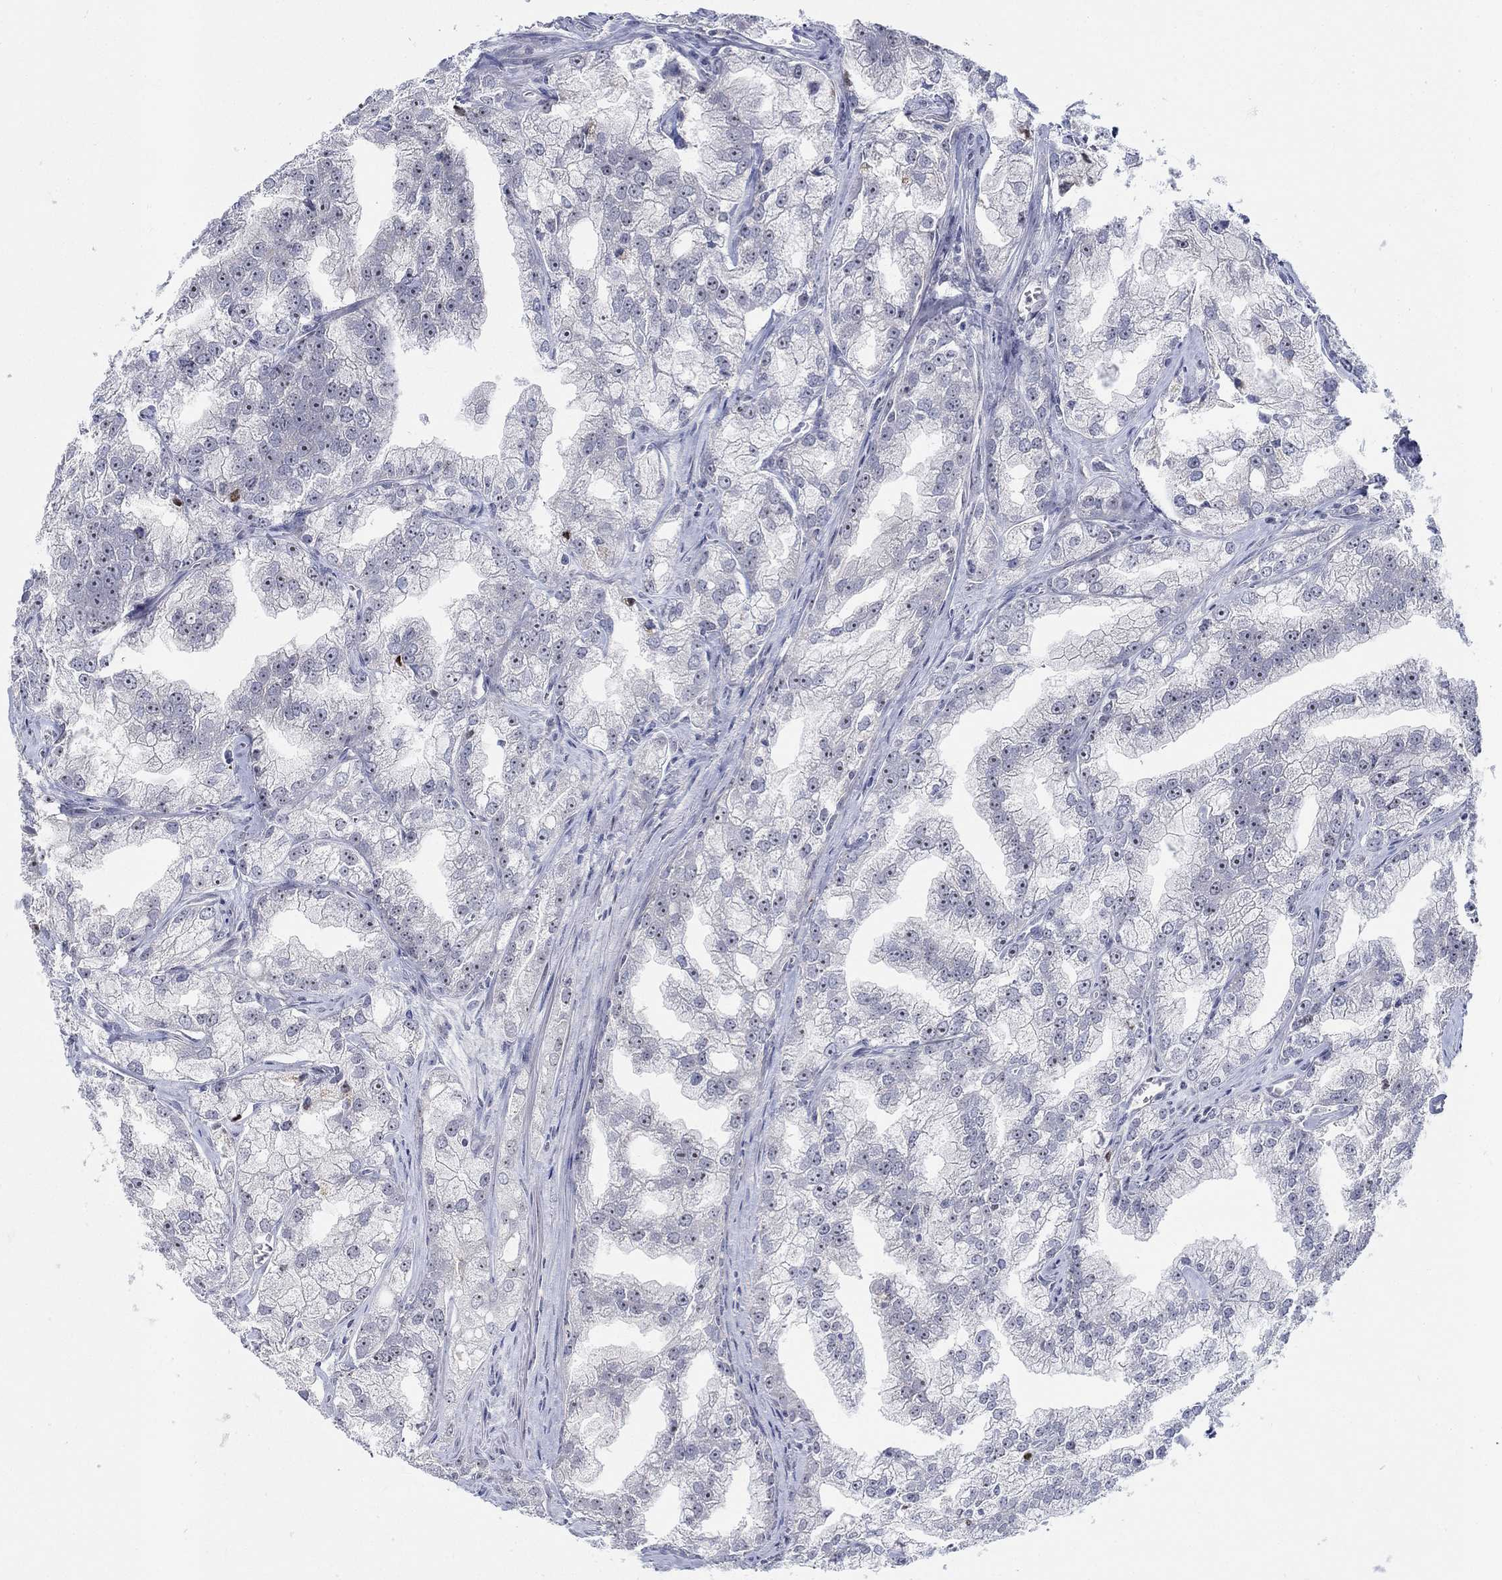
{"staining": {"intensity": "negative", "quantity": "none", "location": "none"}, "tissue": "prostate cancer", "cell_type": "Tumor cells", "image_type": "cancer", "snomed": [{"axis": "morphology", "description": "Adenocarcinoma, NOS"}, {"axis": "topography", "description": "Prostate"}], "caption": "DAB immunohistochemical staining of prostate cancer (adenocarcinoma) reveals no significant expression in tumor cells. (IHC, brightfield microscopy, high magnification).", "gene": "SMIM18", "patient": {"sex": "male", "age": 70}}